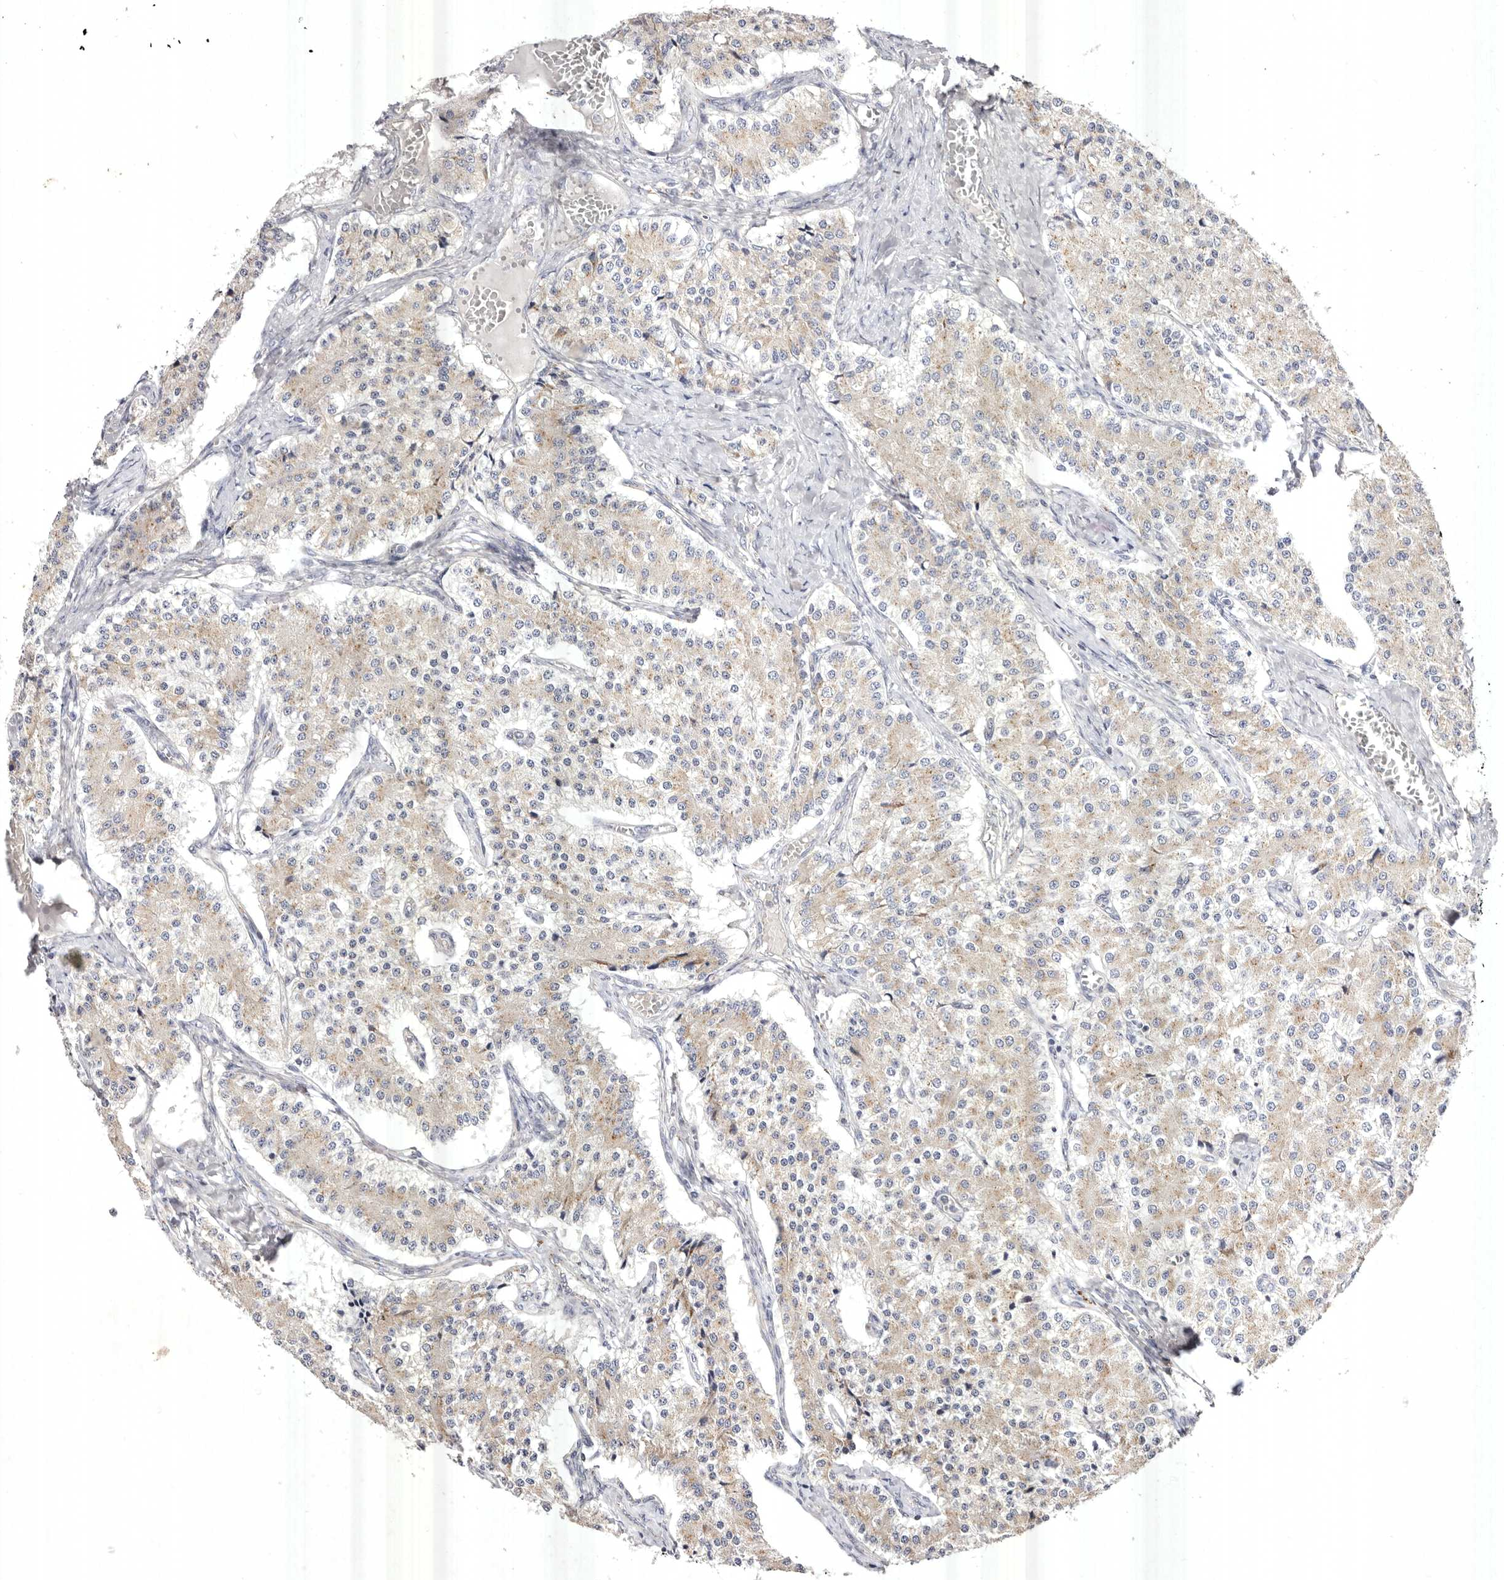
{"staining": {"intensity": "weak", "quantity": ">75%", "location": "cytoplasmic/membranous"}, "tissue": "carcinoid", "cell_type": "Tumor cells", "image_type": "cancer", "snomed": [{"axis": "morphology", "description": "Carcinoid, malignant, NOS"}, {"axis": "topography", "description": "Colon"}], "caption": "Tumor cells display low levels of weak cytoplasmic/membranous staining in approximately >75% of cells in human carcinoid. (brown staining indicates protein expression, while blue staining denotes nuclei).", "gene": "USP24", "patient": {"sex": "female", "age": 52}}